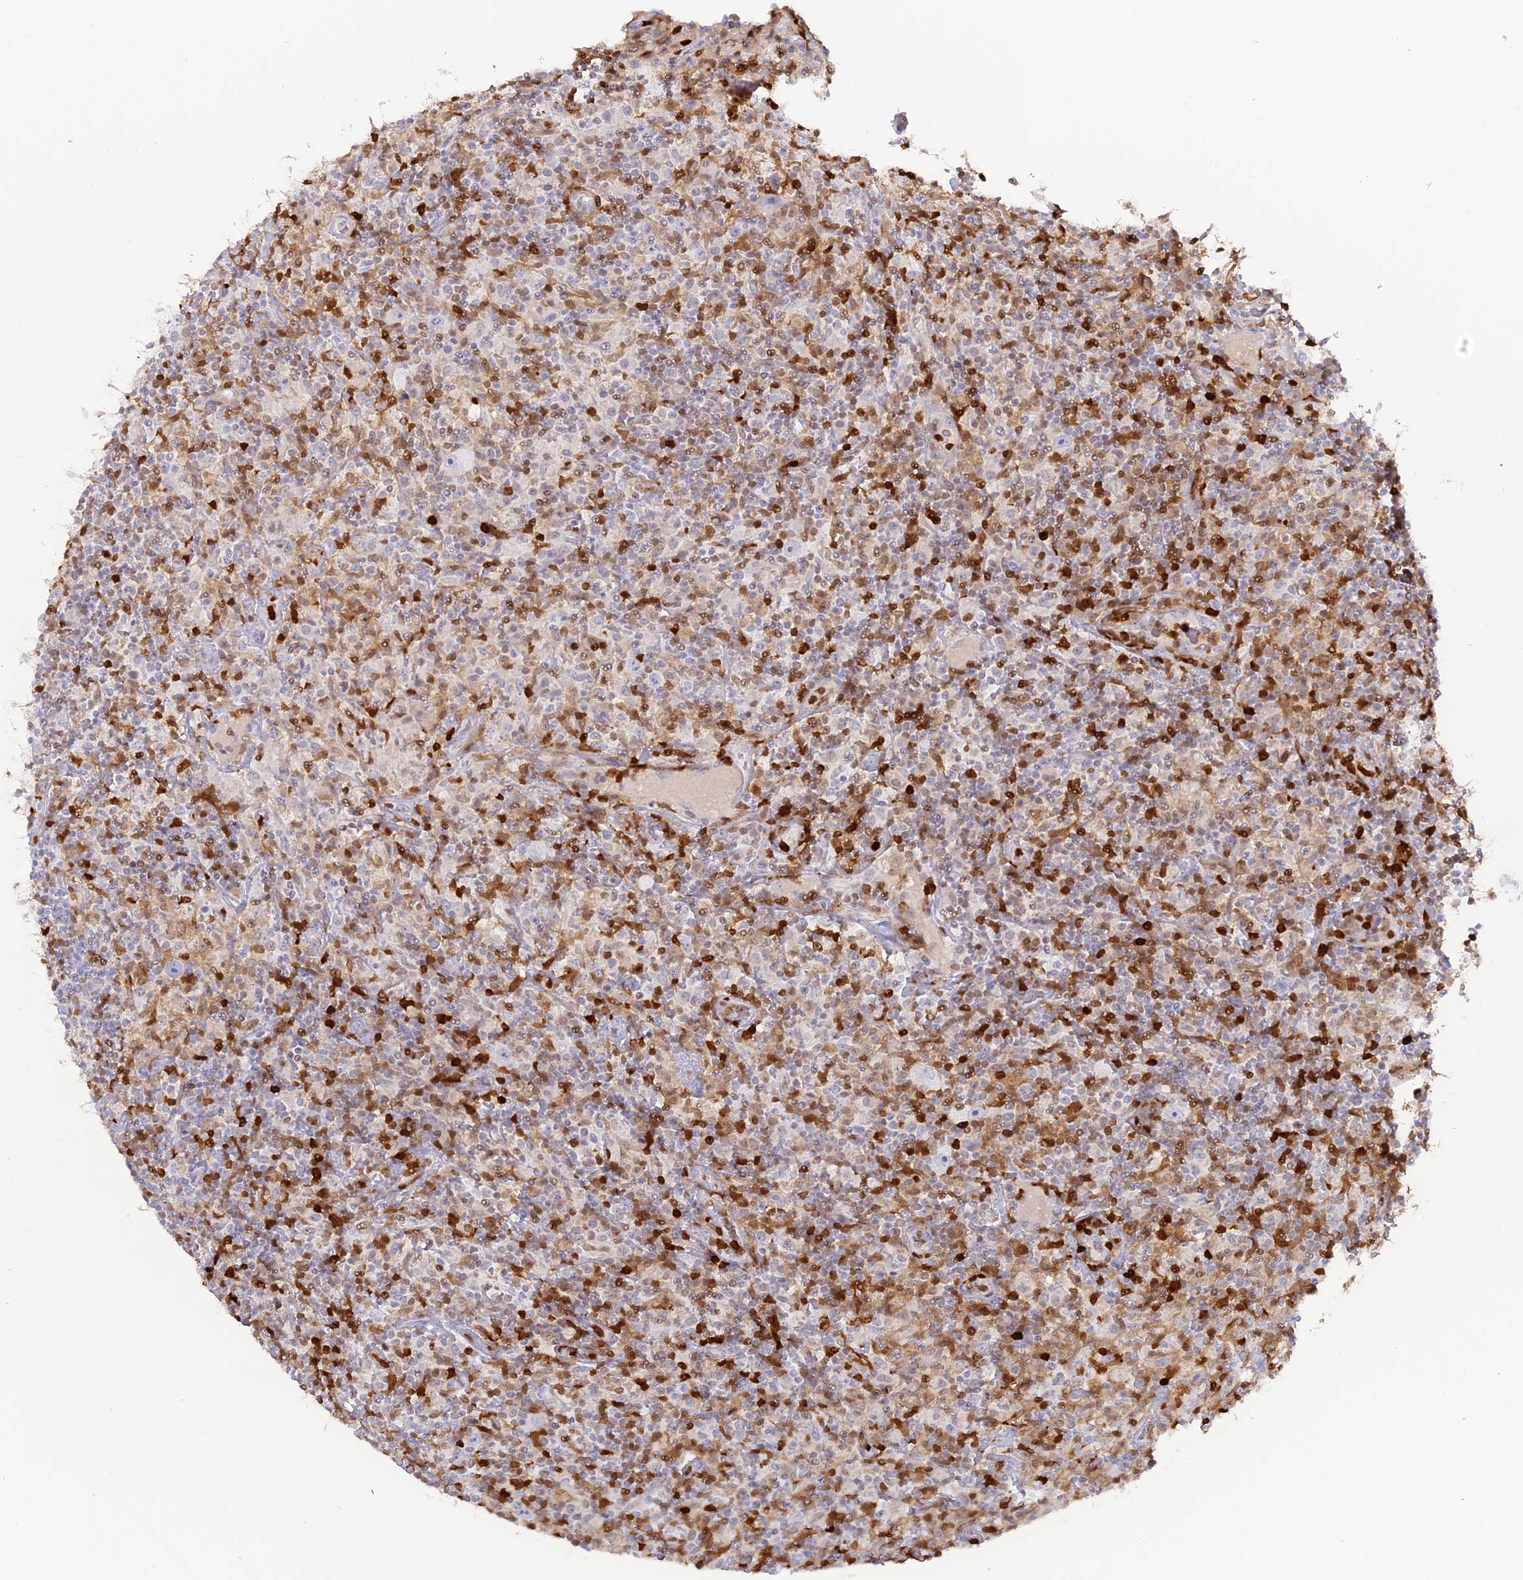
{"staining": {"intensity": "negative", "quantity": "none", "location": "none"}, "tissue": "lymphoma", "cell_type": "Tumor cells", "image_type": "cancer", "snomed": [{"axis": "morphology", "description": "Hodgkin's disease, NOS"}, {"axis": "topography", "description": "Lymph node"}], "caption": "An immunohistochemistry image of Hodgkin's disease is shown. There is no staining in tumor cells of Hodgkin's disease.", "gene": "PGBD4", "patient": {"sex": "male", "age": 70}}